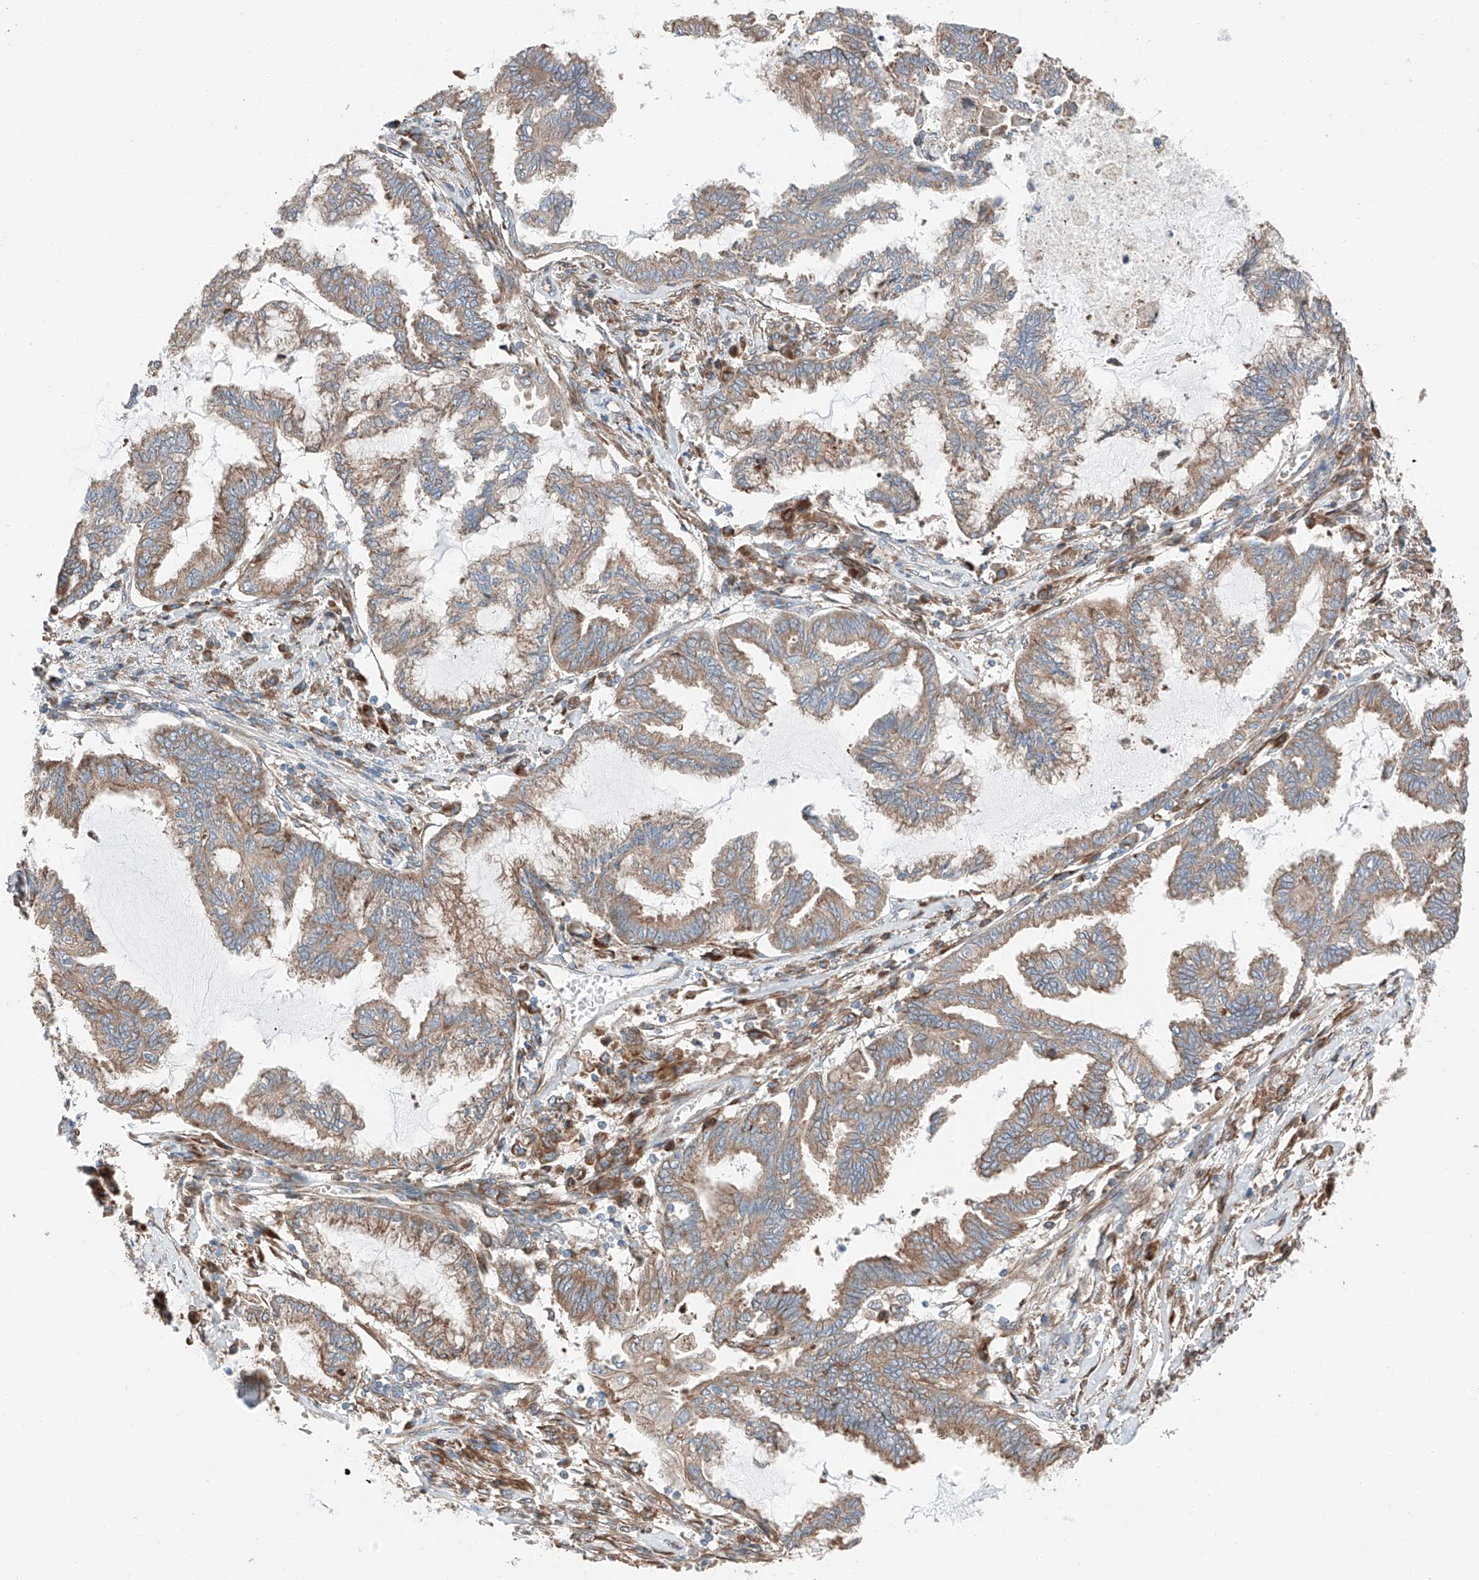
{"staining": {"intensity": "weak", "quantity": "25%-75%", "location": "cytoplasmic/membranous"}, "tissue": "endometrial cancer", "cell_type": "Tumor cells", "image_type": "cancer", "snomed": [{"axis": "morphology", "description": "Adenocarcinoma, NOS"}, {"axis": "topography", "description": "Endometrium"}], "caption": "IHC of human adenocarcinoma (endometrial) shows low levels of weak cytoplasmic/membranous positivity in approximately 25%-75% of tumor cells. (Brightfield microscopy of DAB IHC at high magnification).", "gene": "ZC3H15", "patient": {"sex": "female", "age": 86}}